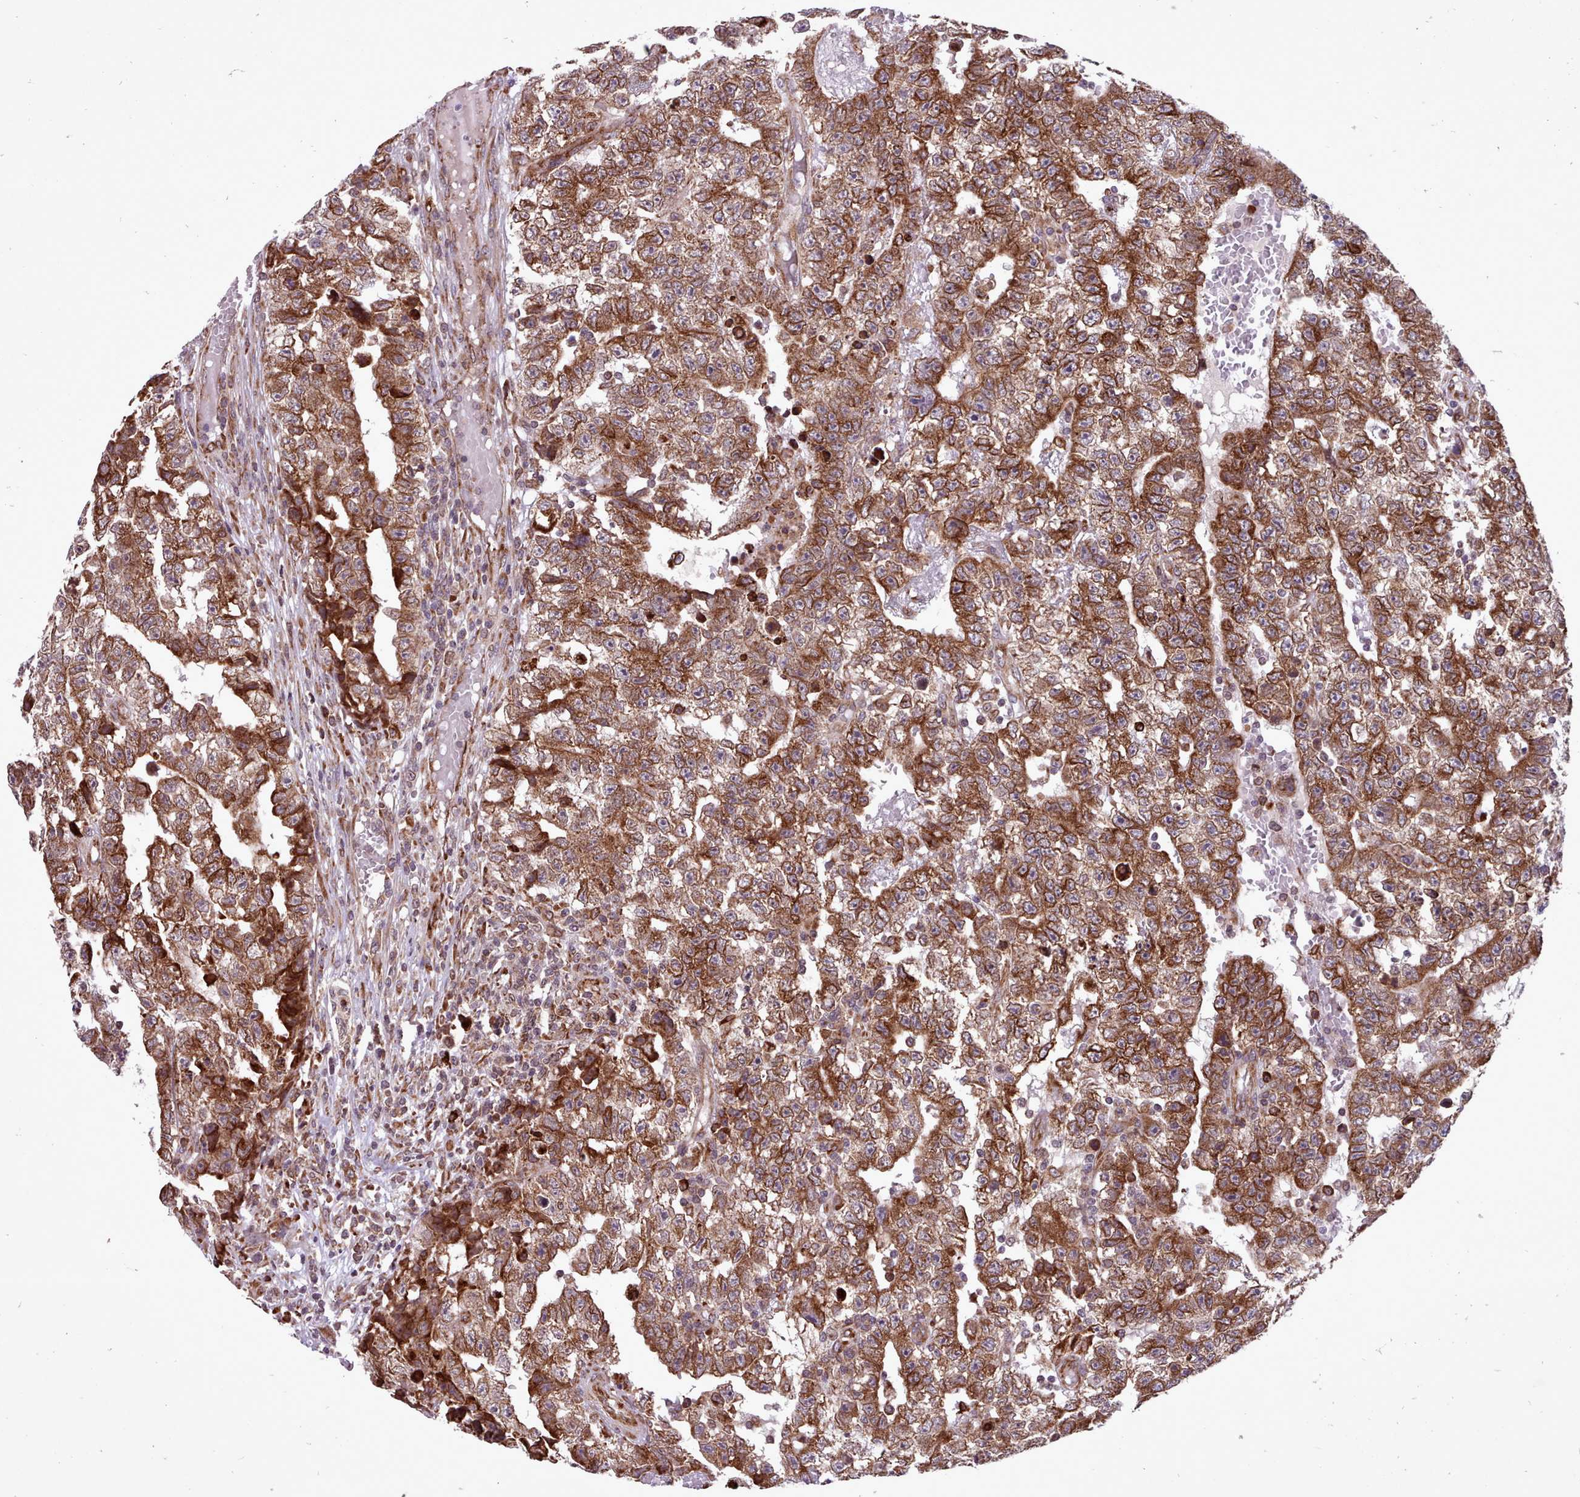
{"staining": {"intensity": "strong", "quantity": ">75%", "location": "cytoplasmic/membranous"}, "tissue": "testis cancer", "cell_type": "Tumor cells", "image_type": "cancer", "snomed": [{"axis": "morphology", "description": "Carcinoma, Embryonal, NOS"}, {"axis": "topography", "description": "Testis"}], "caption": "Testis cancer (embryonal carcinoma) stained with DAB immunohistochemistry (IHC) displays high levels of strong cytoplasmic/membranous staining in about >75% of tumor cells. The staining was performed using DAB, with brown indicating positive protein expression. Nuclei are stained blue with hematoxylin.", "gene": "TTLL3", "patient": {"sex": "male", "age": 25}}